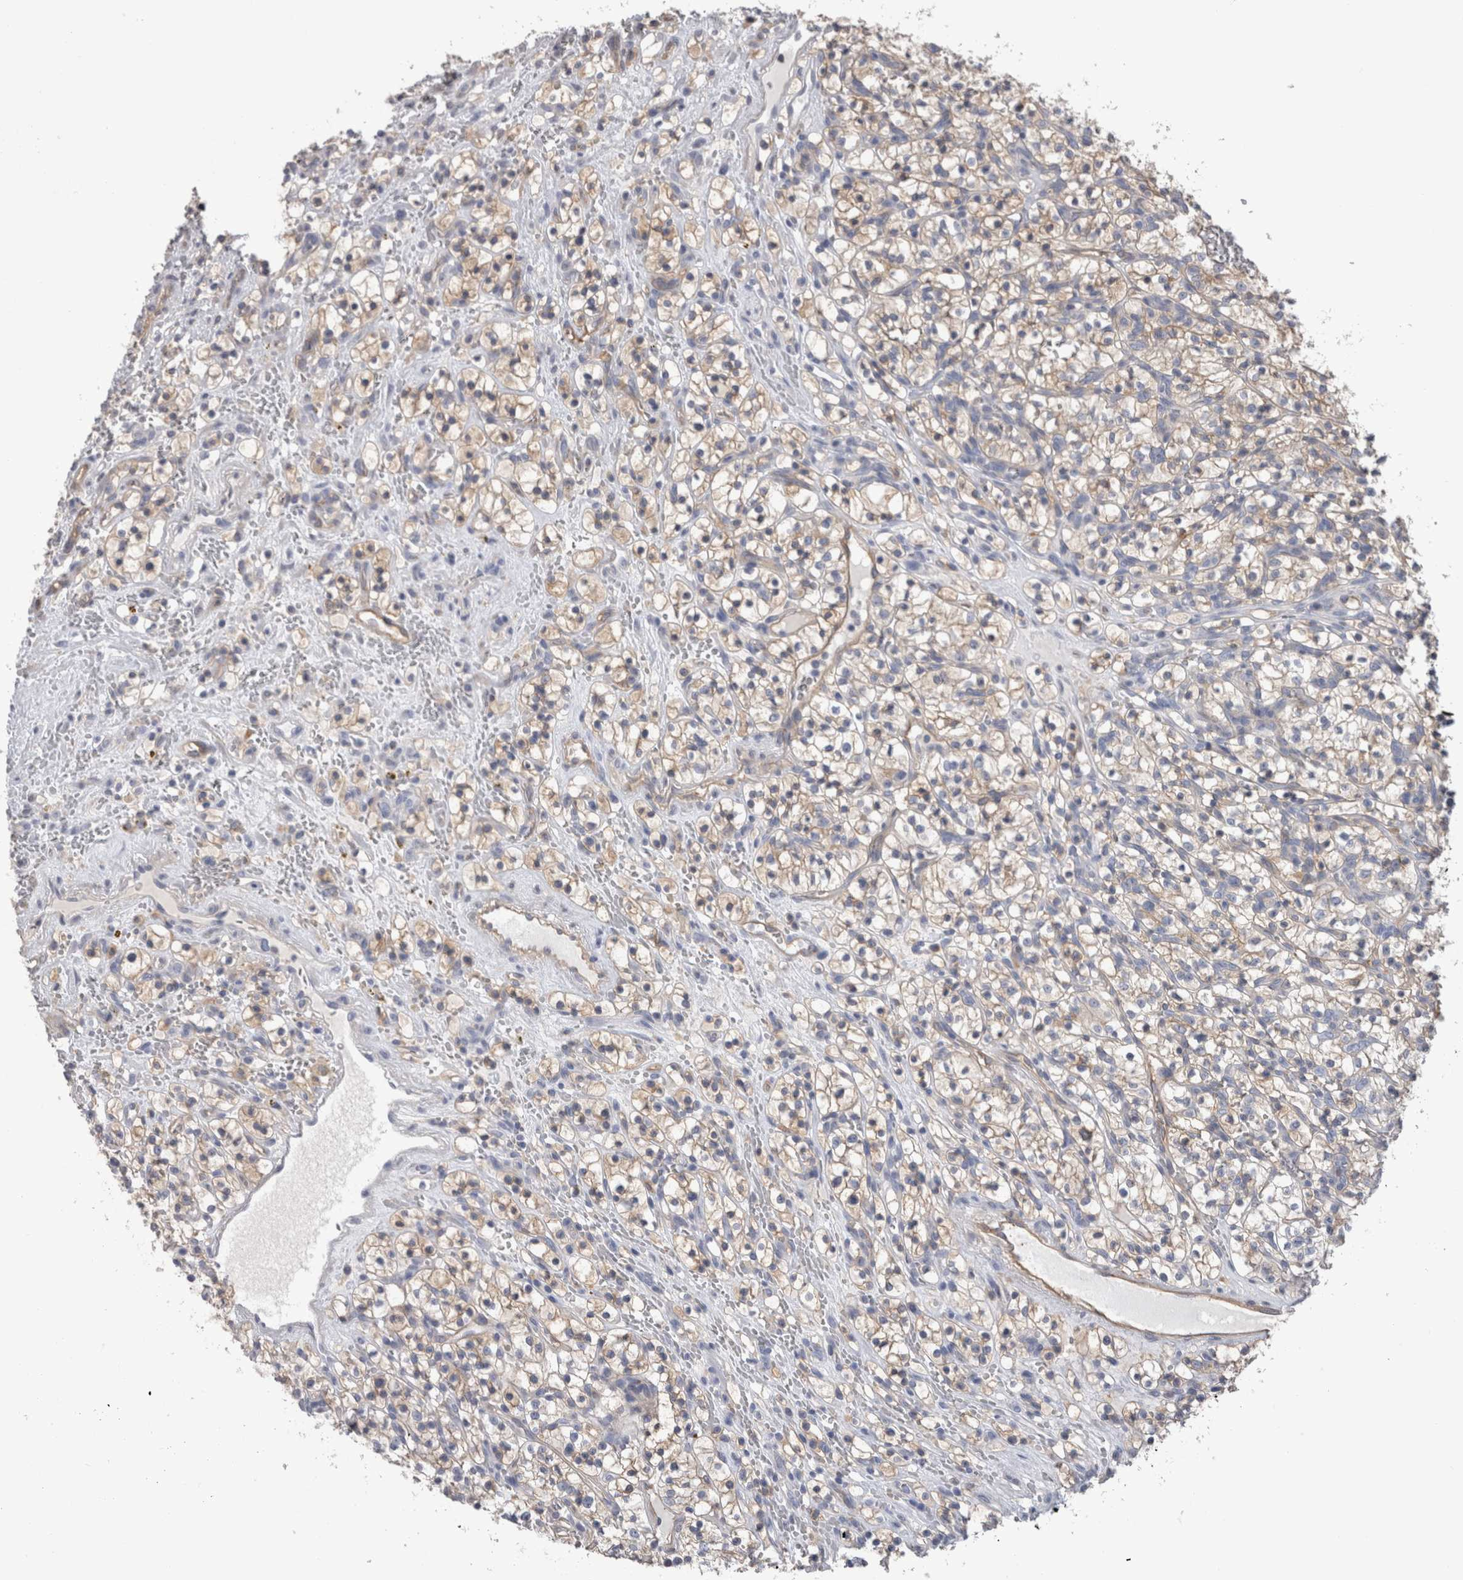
{"staining": {"intensity": "weak", "quantity": "25%-75%", "location": "cytoplasmic/membranous"}, "tissue": "renal cancer", "cell_type": "Tumor cells", "image_type": "cancer", "snomed": [{"axis": "morphology", "description": "Adenocarcinoma, NOS"}, {"axis": "topography", "description": "Kidney"}], "caption": "An immunohistochemistry (IHC) histopathology image of tumor tissue is shown. Protein staining in brown highlights weak cytoplasmic/membranous positivity in renal cancer (adenocarcinoma) within tumor cells.", "gene": "SCRN1", "patient": {"sex": "female", "age": 57}}